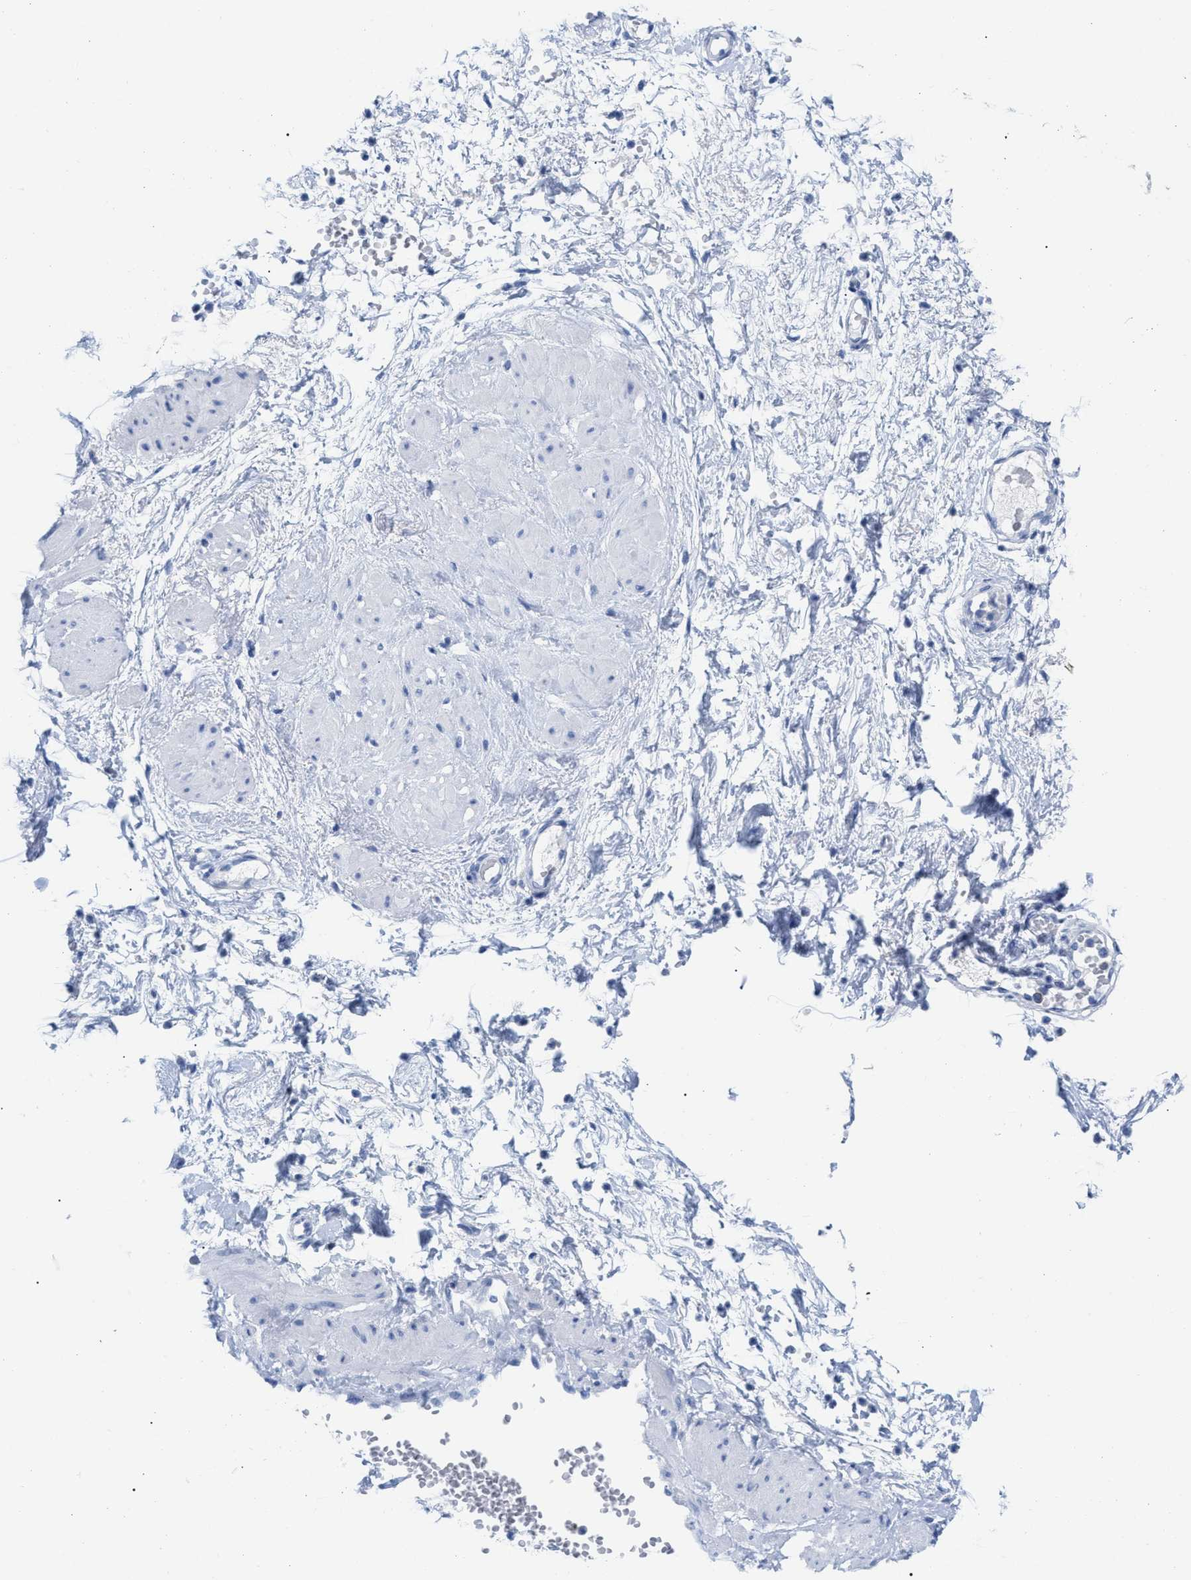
{"staining": {"intensity": "negative", "quantity": "none", "location": "none"}, "tissue": "adipose tissue", "cell_type": "Adipocytes", "image_type": "normal", "snomed": [{"axis": "morphology", "description": "Normal tissue, NOS"}, {"axis": "topography", "description": "Soft tissue"}, {"axis": "topography", "description": "Vascular tissue"}], "caption": "Immunohistochemistry of unremarkable human adipose tissue shows no positivity in adipocytes.", "gene": "CD5", "patient": {"sex": "female", "age": 35}}